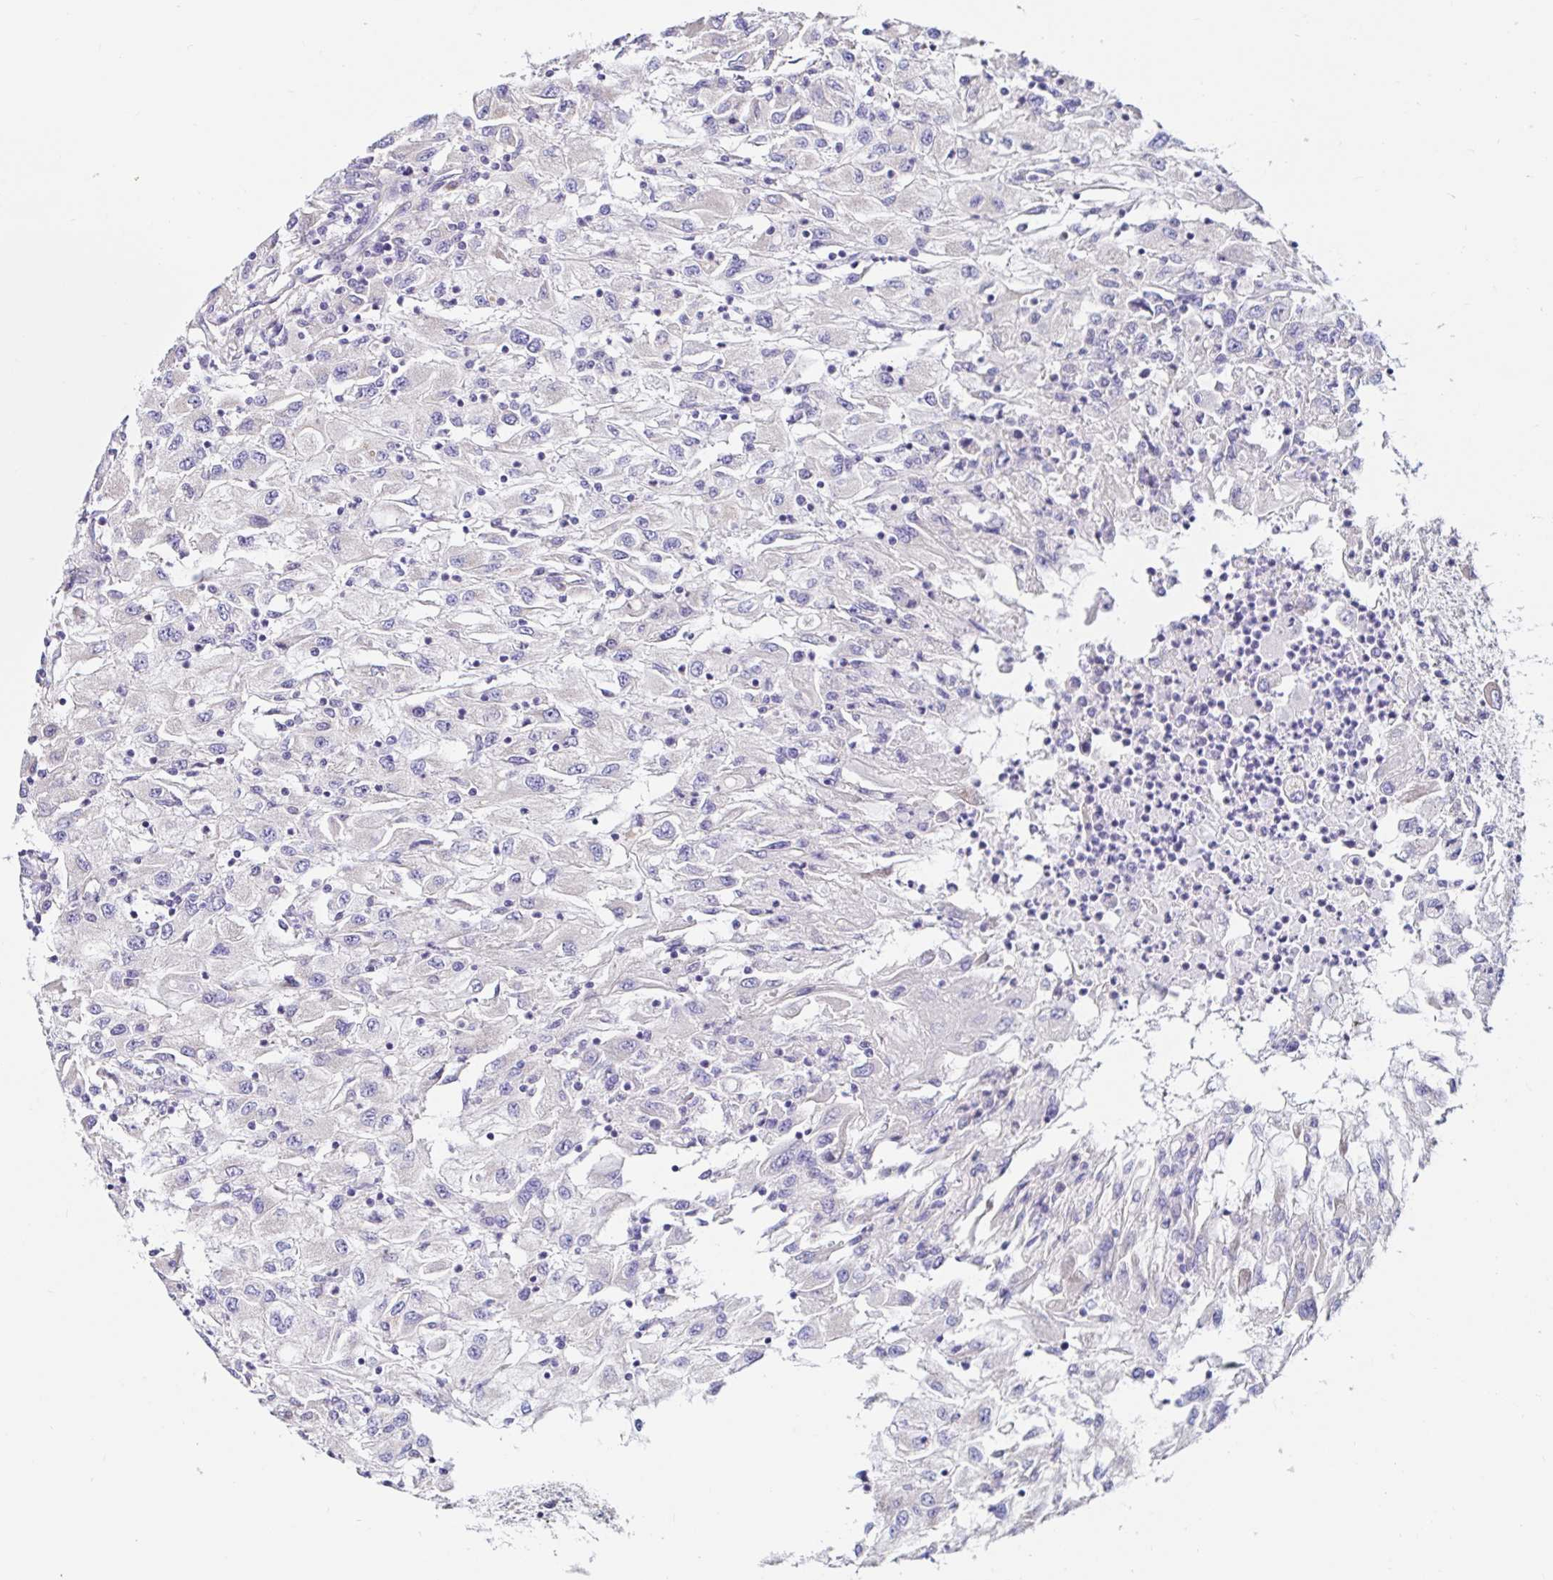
{"staining": {"intensity": "negative", "quantity": "none", "location": "none"}, "tissue": "renal cancer", "cell_type": "Tumor cells", "image_type": "cancer", "snomed": [{"axis": "morphology", "description": "Adenocarcinoma, NOS"}, {"axis": "topography", "description": "Kidney"}], "caption": "A photomicrograph of renal cancer stained for a protein demonstrates no brown staining in tumor cells.", "gene": "VSIG2", "patient": {"sex": "female", "age": 67}}